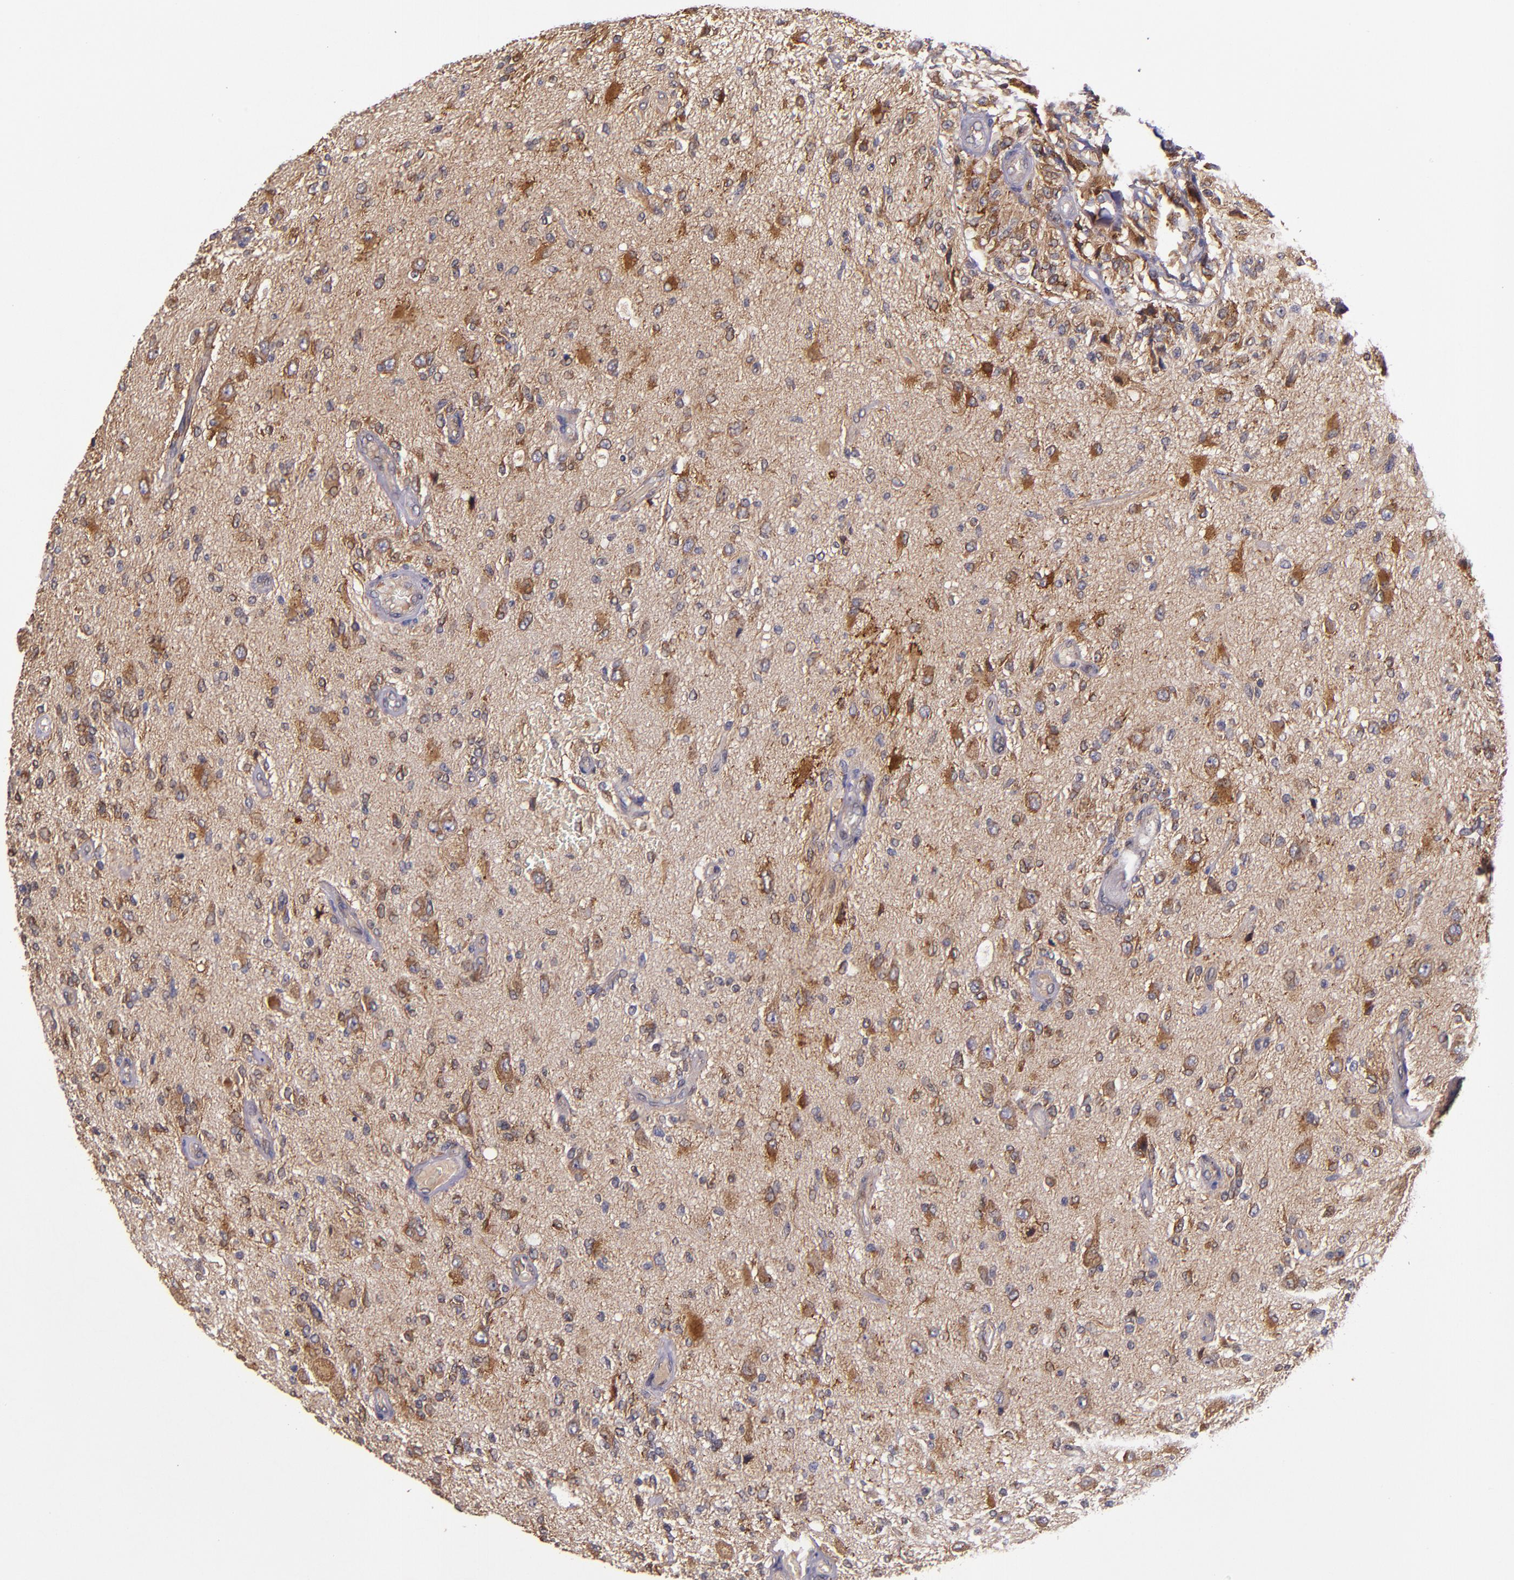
{"staining": {"intensity": "moderate", "quantity": "25%-75%", "location": "cytoplasmic/membranous"}, "tissue": "glioma", "cell_type": "Tumor cells", "image_type": "cancer", "snomed": [{"axis": "morphology", "description": "Normal tissue, NOS"}, {"axis": "morphology", "description": "Glioma, malignant, High grade"}, {"axis": "topography", "description": "Cerebral cortex"}], "caption": "A brown stain highlights moderate cytoplasmic/membranous expression of a protein in human malignant glioma (high-grade) tumor cells.", "gene": "PRAF2", "patient": {"sex": "male", "age": 77}}